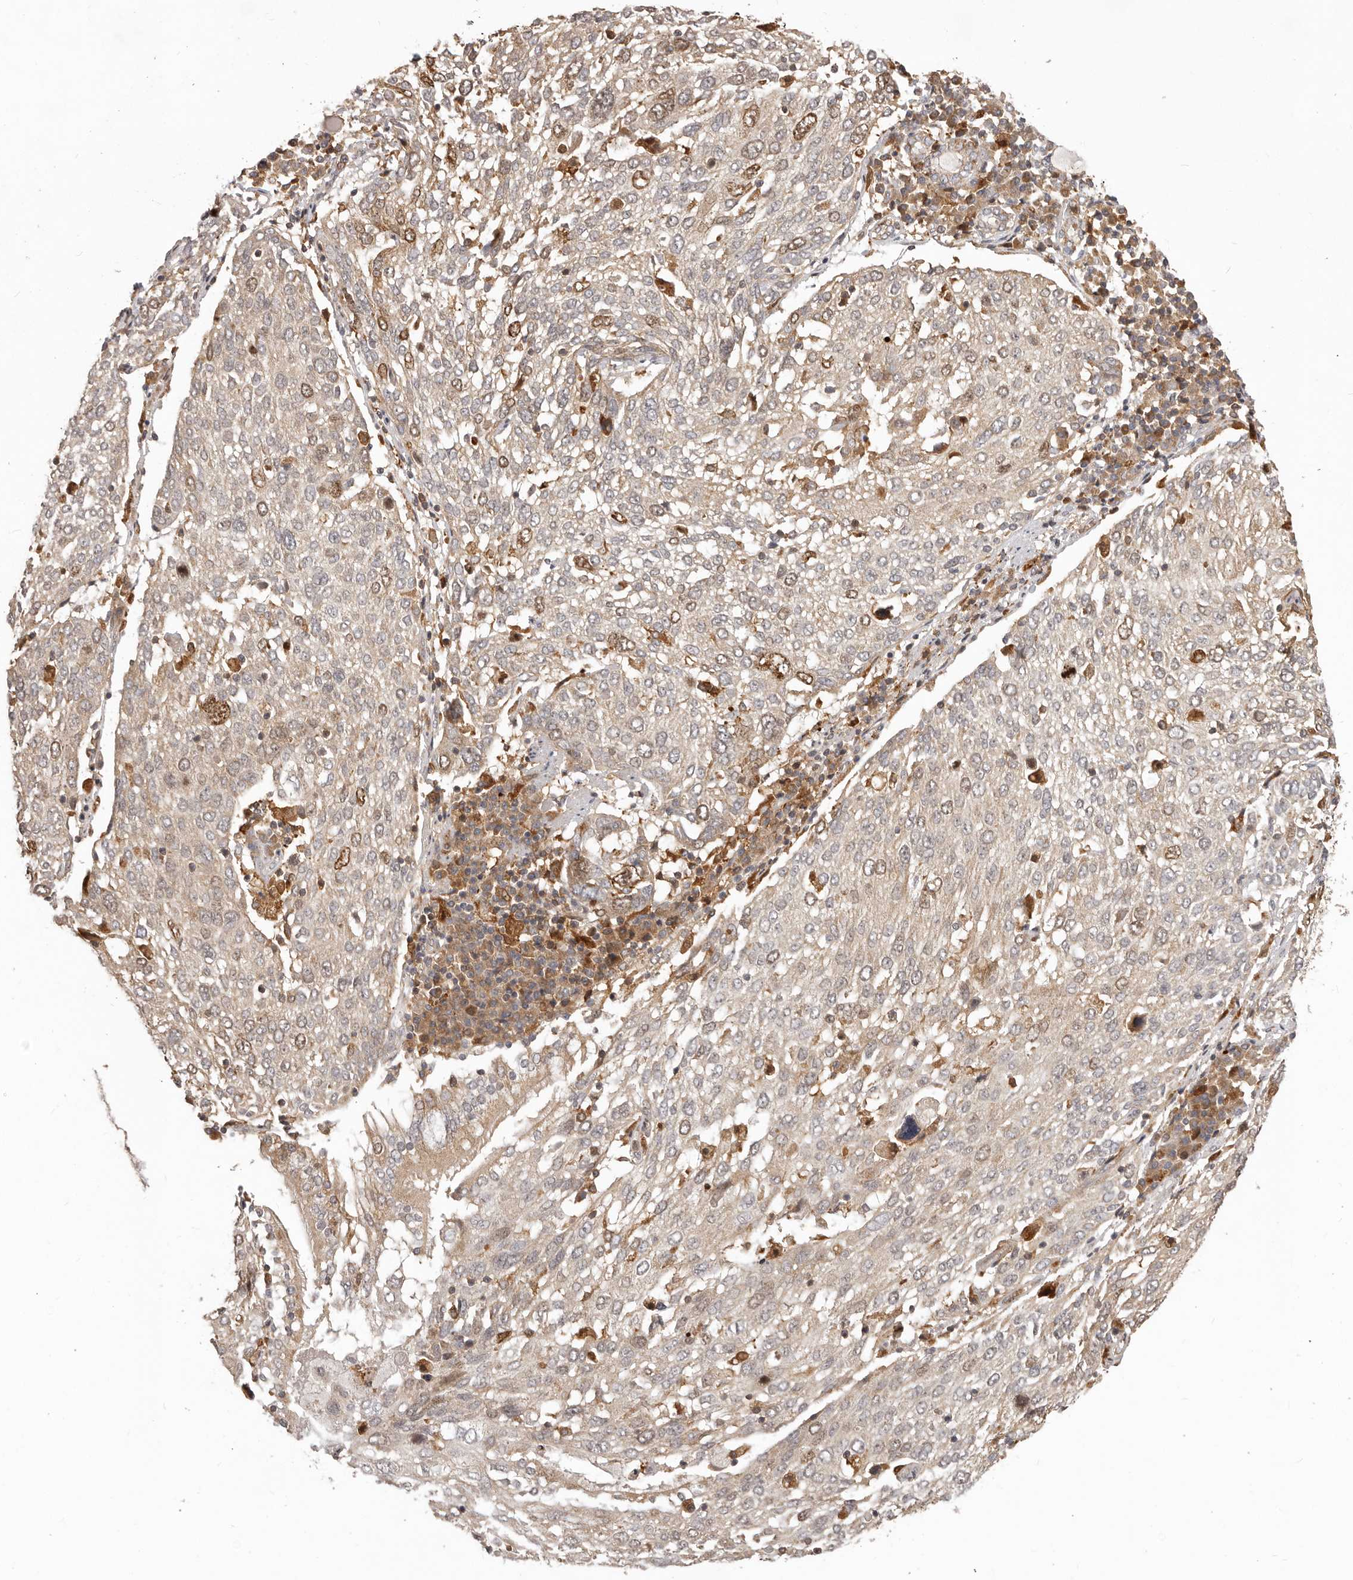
{"staining": {"intensity": "moderate", "quantity": "25%-75%", "location": "nuclear"}, "tissue": "lung cancer", "cell_type": "Tumor cells", "image_type": "cancer", "snomed": [{"axis": "morphology", "description": "Squamous cell carcinoma, NOS"}, {"axis": "topography", "description": "Lung"}], "caption": "Protein analysis of lung cancer tissue shows moderate nuclear expression in approximately 25%-75% of tumor cells. (brown staining indicates protein expression, while blue staining denotes nuclei).", "gene": "RNF187", "patient": {"sex": "male", "age": 65}}